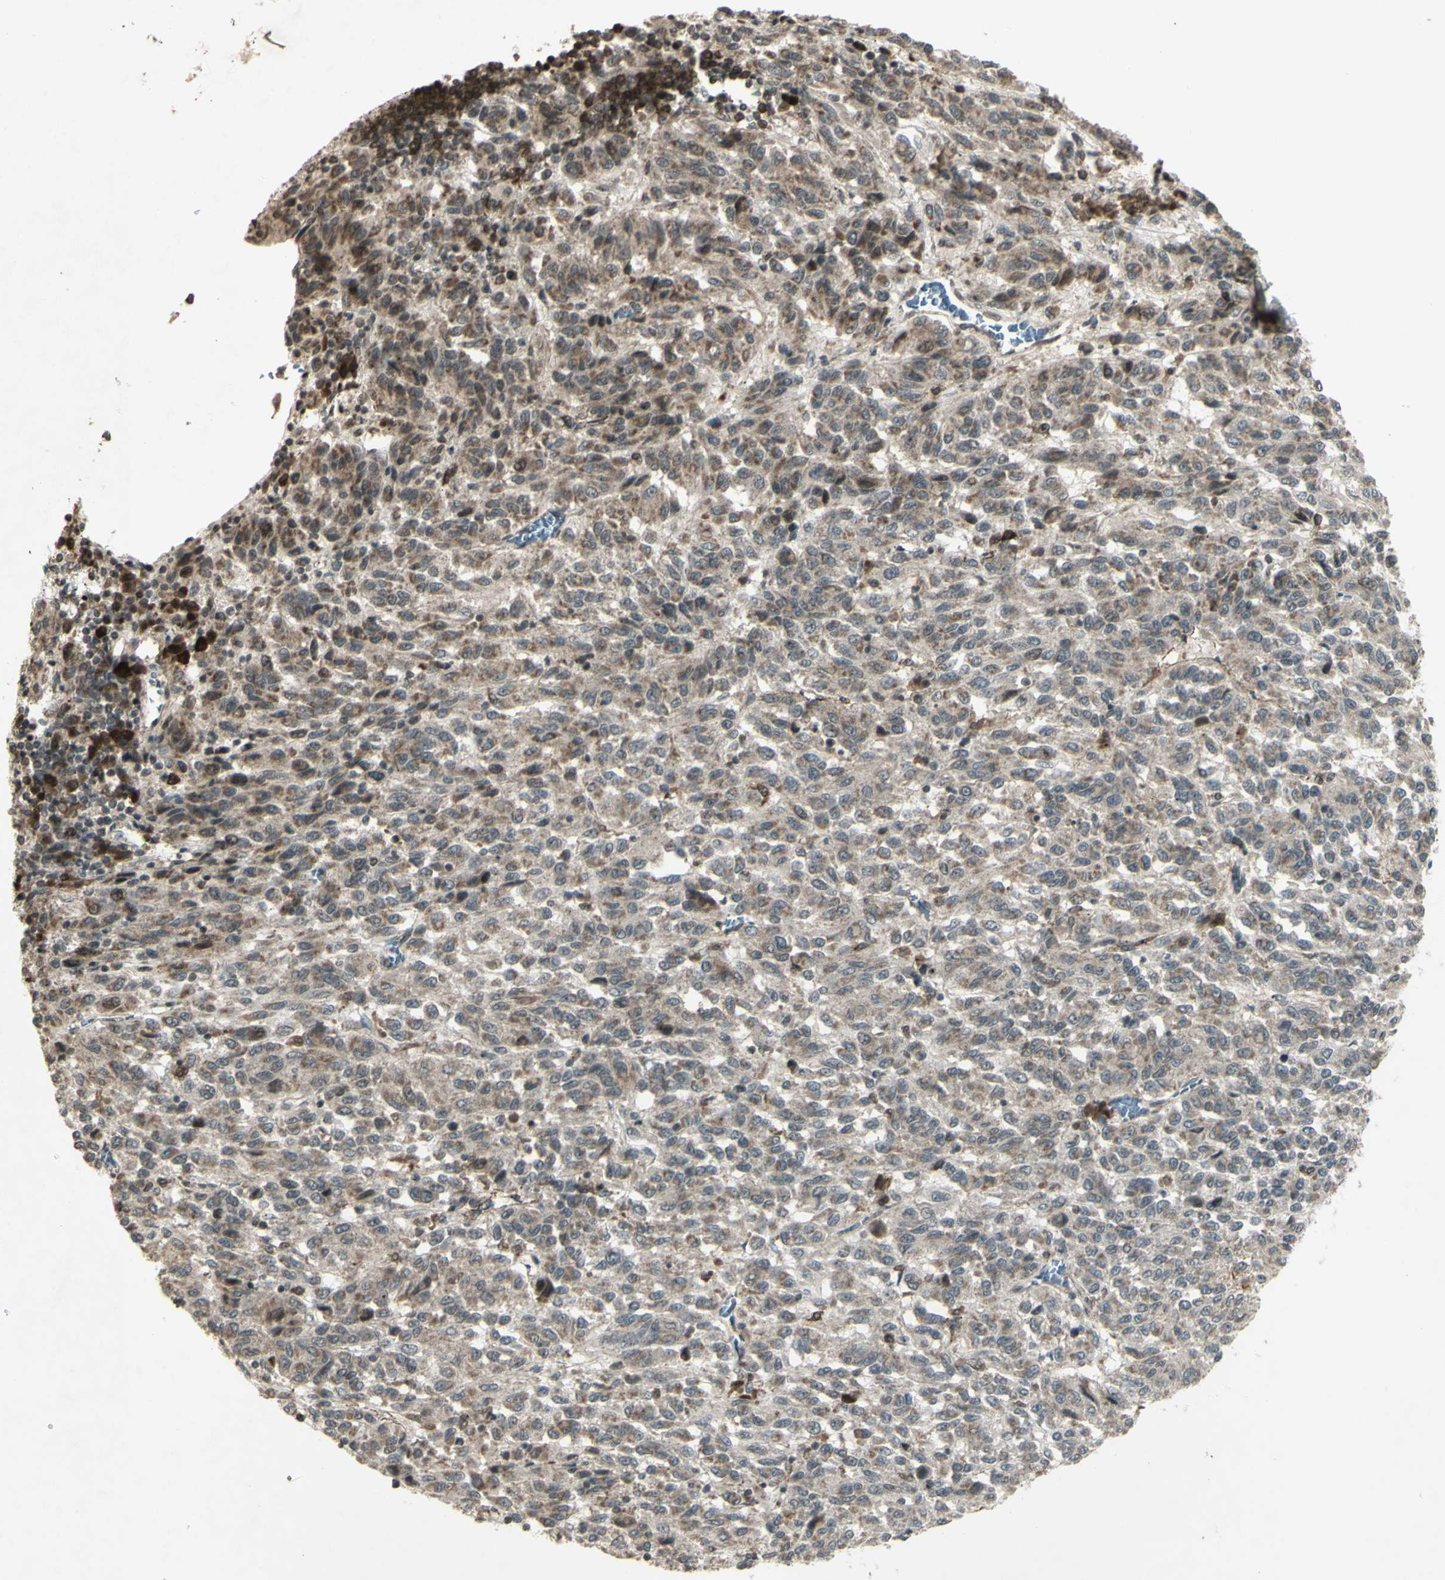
{"staining": {"intensity": "weak", "quantity": ">75%", "location": "cytoplasmic/membranous"}, "tissue": "melanoma", "cell_type": "Tumor cells", "image_type": "cancer", "snomed": [{"axis": "morphology", "description": "Malignant melanoma, Metastatic site"}, {"axis": "topography", "description": "Lung"}], "caption": "The photomicrograph demonstrates a brown stain indicating the presence of a protein in the cytoplasmic/membranous of tumor cells in malignant melanoma (metastatic site).", "gene": "BLNK", "patient": {"sex": "male", "age": 64}}